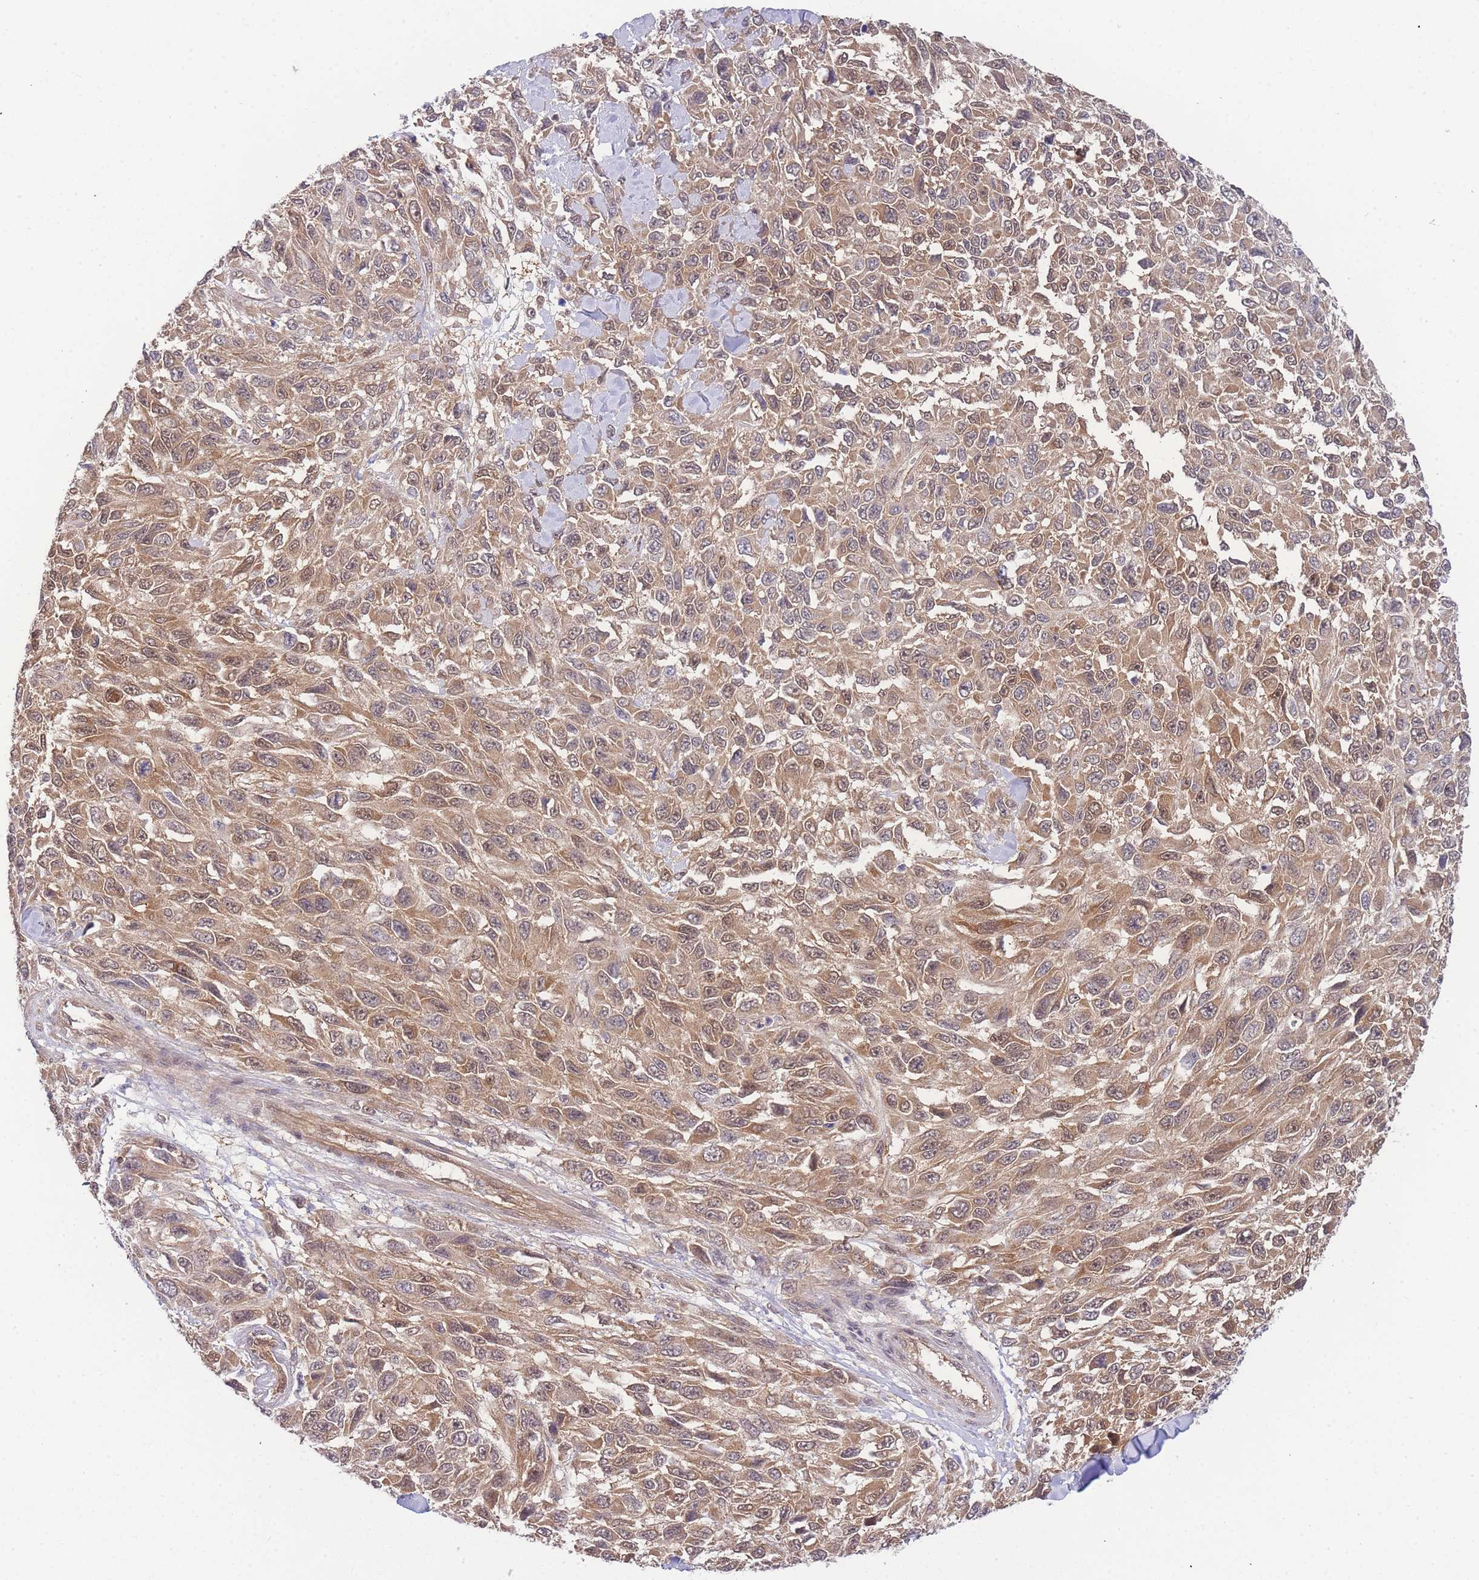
{"staining": {"intensity": "moderate", "quantity": ">75%", "location": "cytoplasmic/membranous,nuclear"}, "tissue": "melanoma", "cell_type": "Tumor cells", "image_type": "cancer", "snomed": [{"axis": "morphology", "description": "Malignant melanoma, NOS"}, {"axis": "topography", "description": "Skin"}], "caption": "Protein expression analysis of melanoma displays moderate cytoplasmic/membranous and nuclear positivity in approximately >75% of tumor cells.", "gene": "KIAA1191", "patient": {"sex": "female", "age": 96}}